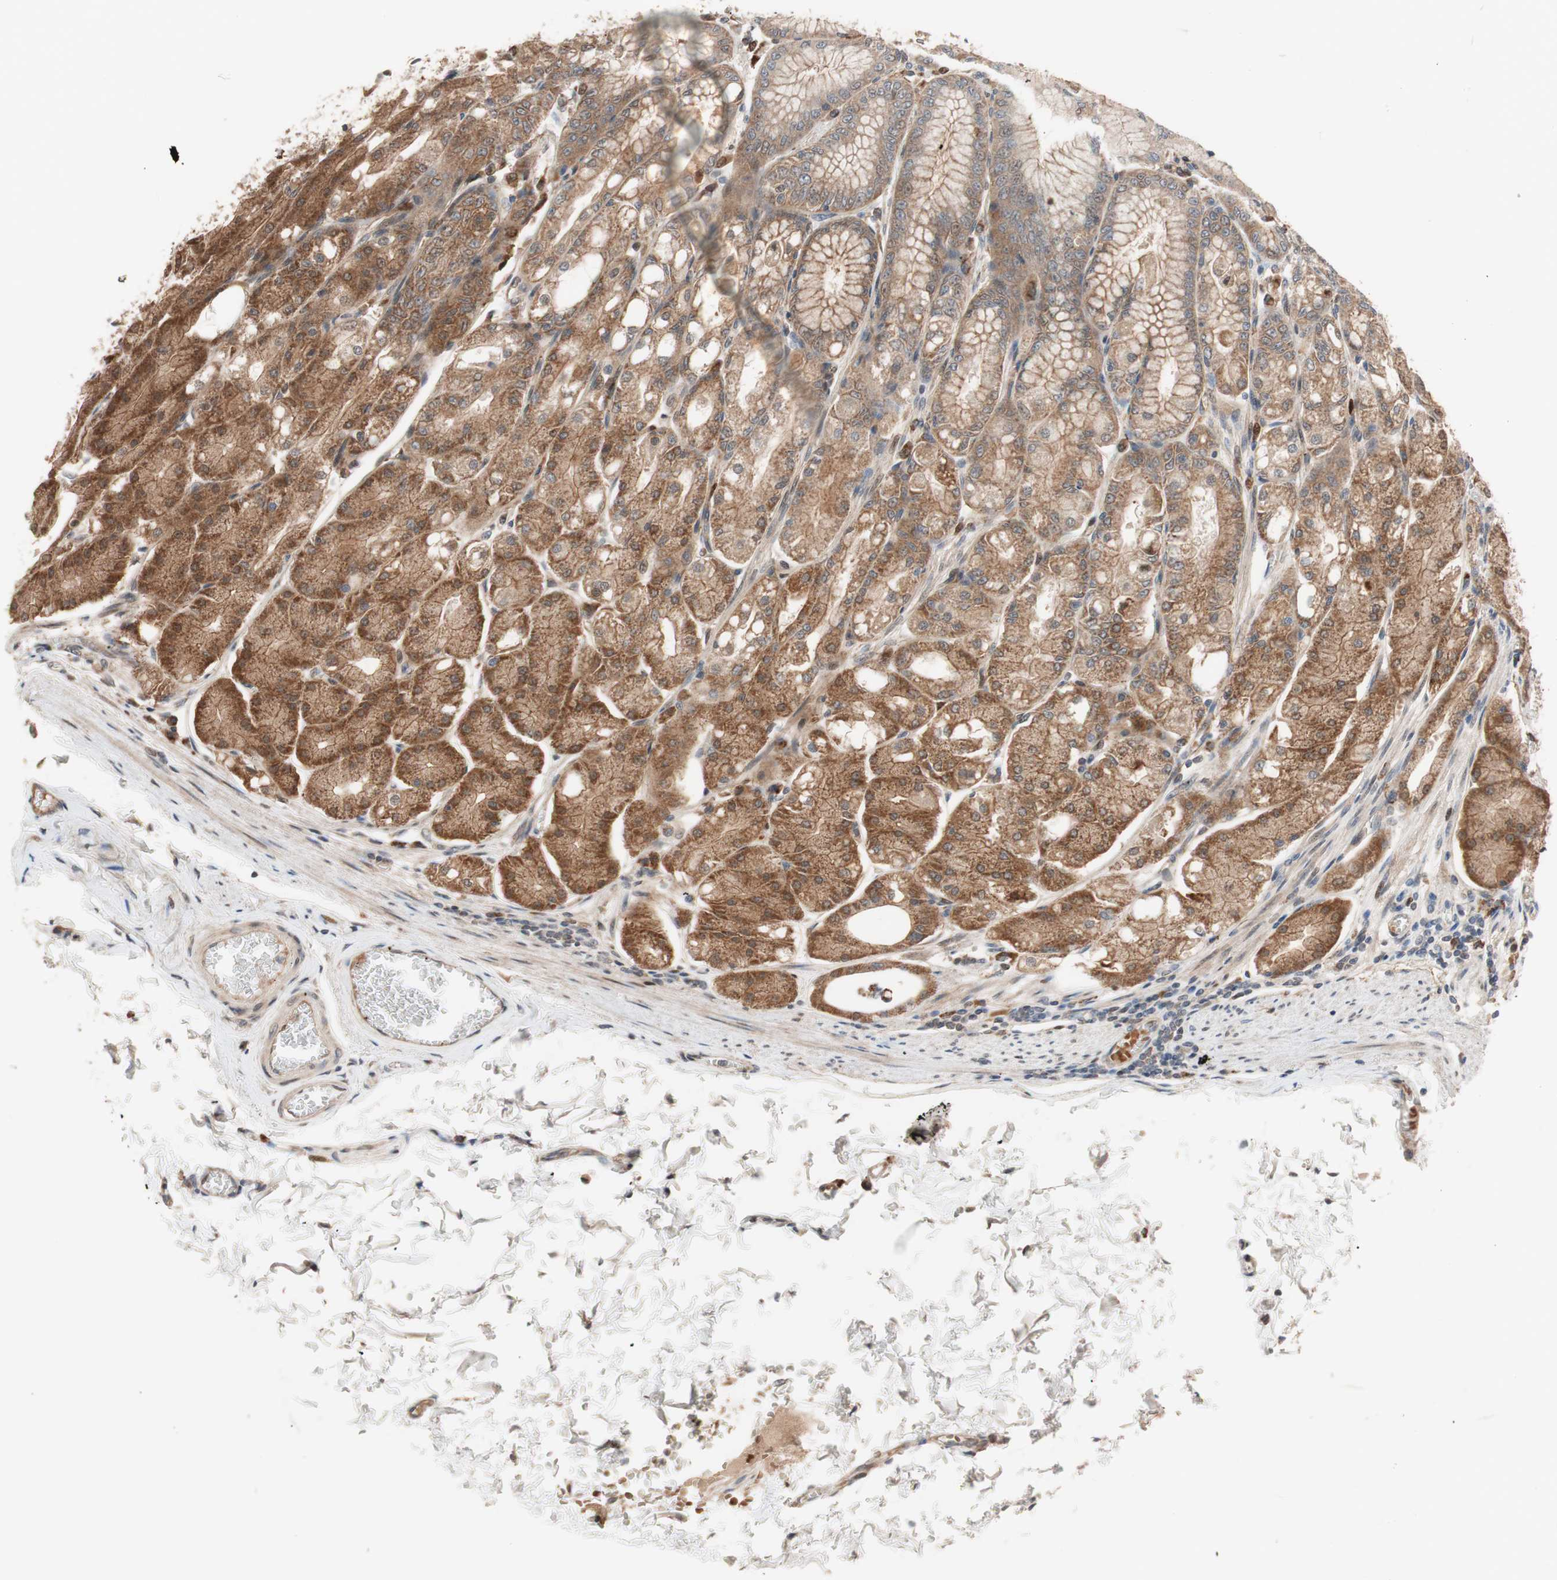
{"staining": {"intensity": "strong", "quantity": ">75%", "location": "cytoplasmic/membranous,nuclear"}, "tissue": "stomach", "cell_type": "Glandular cells", "image_type": "normal", "snomed": [{"axis": "morphology", "description": "Normal tissue, NOS"}, {"axis": "topography", "description": "Stomach, lower"}], "caption": "Brown immunohistochemical staining in unremarkable human stomach exhibits strong cytoplasmic/membranous,nuclear positivity in approximately >75% of glandular cells.", "gene": "NF2", "patient": {"sex": "male", "age": 71}}